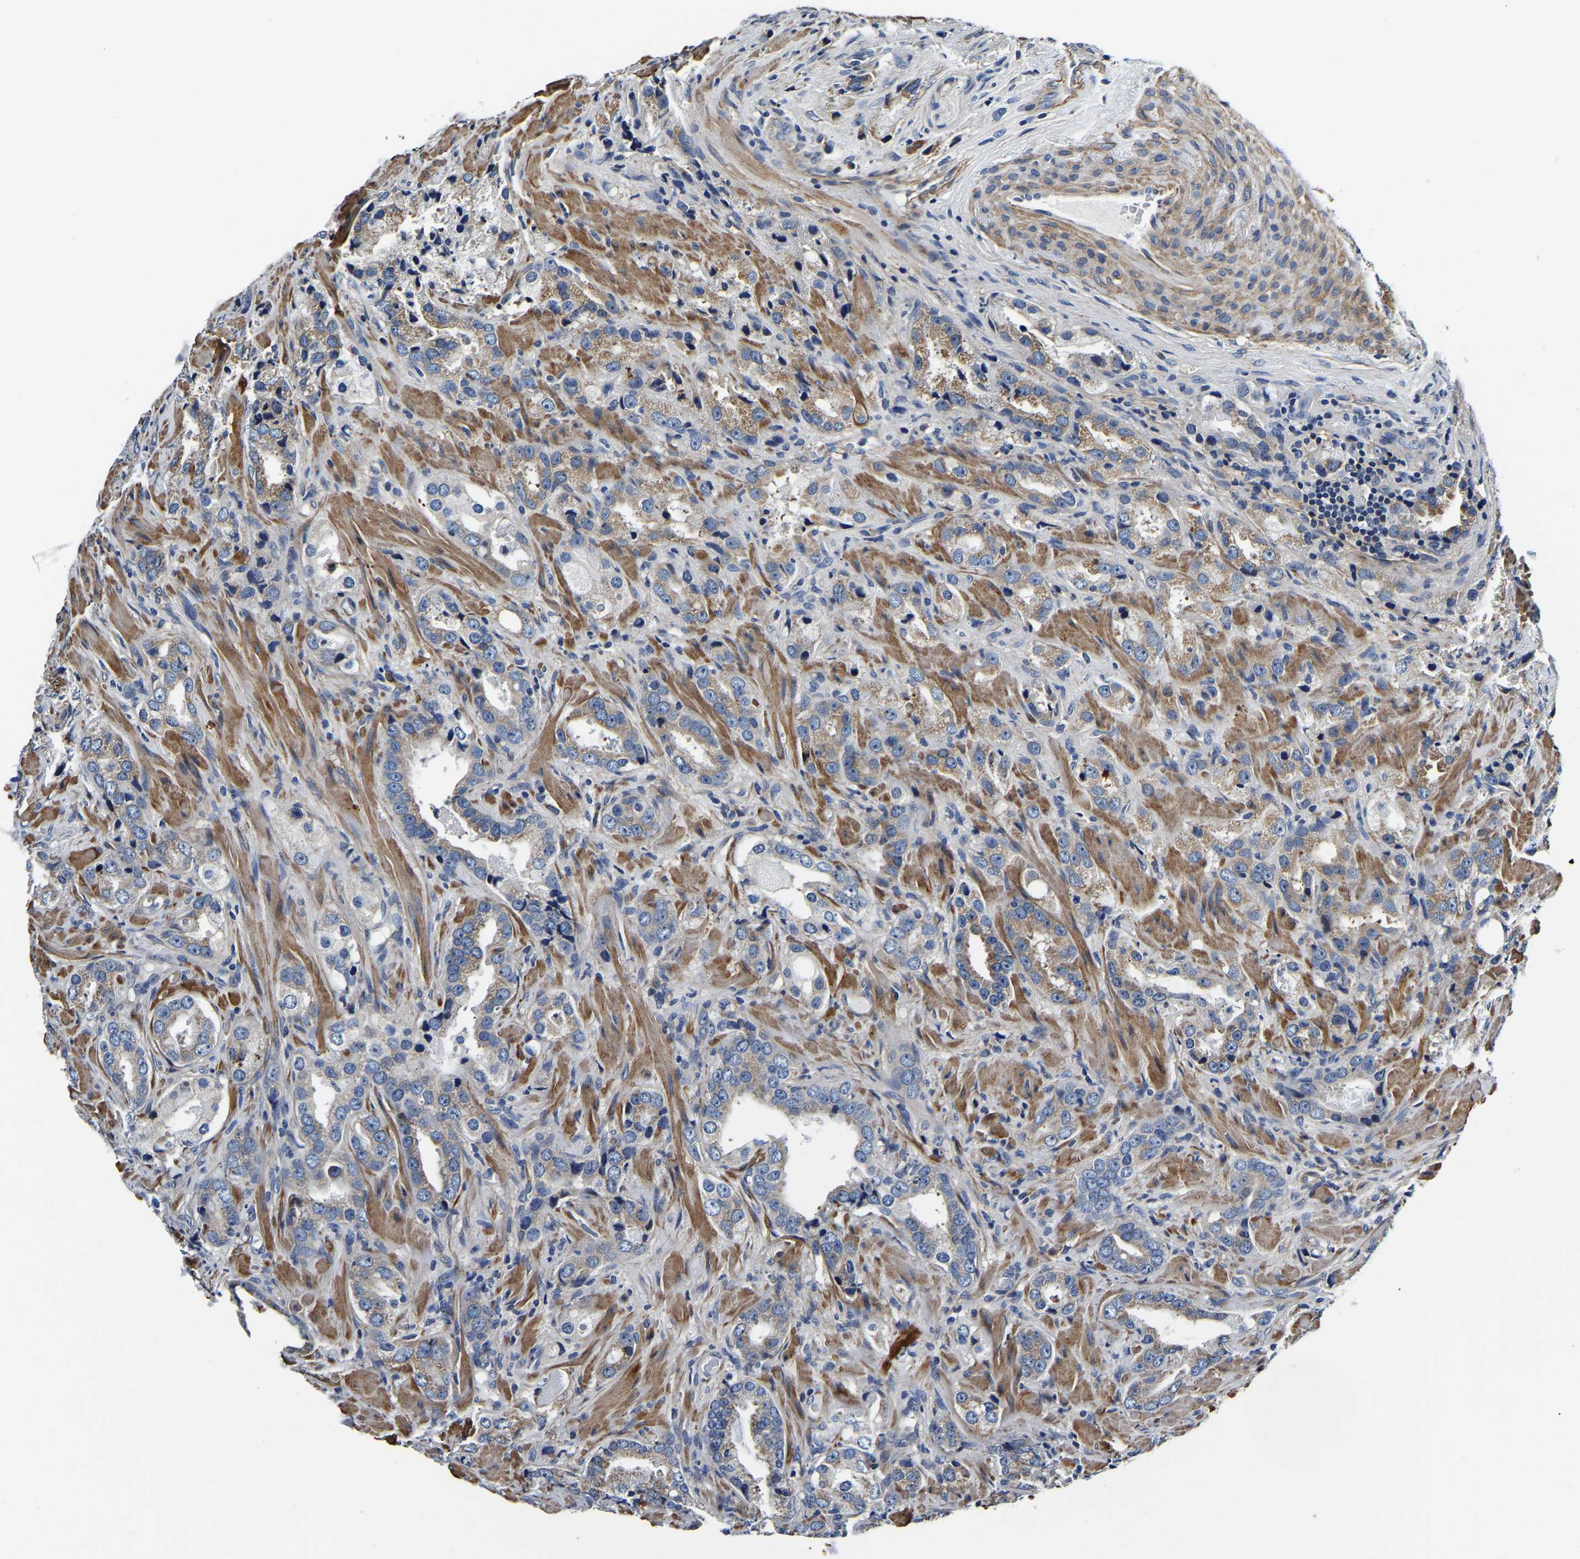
{"staining": {"intensity": "moderate", "quantity": ">75%", "location": "cytoplasmic/membranous"}, "tissue": "prostate cancer", "cell_type": "Tumor cells", "image_type": "cancer", "snomed": [{"axis": "morphology", "description": "Adenocarcinoma, High grade"}, {"axis": "topography", "description": "Prostate"}], "caption": "Immunohistochemical staining of human high-grade adenocarcinoma (prostate) reveals medium levels of moderate cytoplasmic/membranous protein staining in approximately >75% of tumor cells. (DAB IHC with brightfield microscopy, high magnification).", "gene": "KCTD17", "patient": {"sex": "male", "age": 63}}